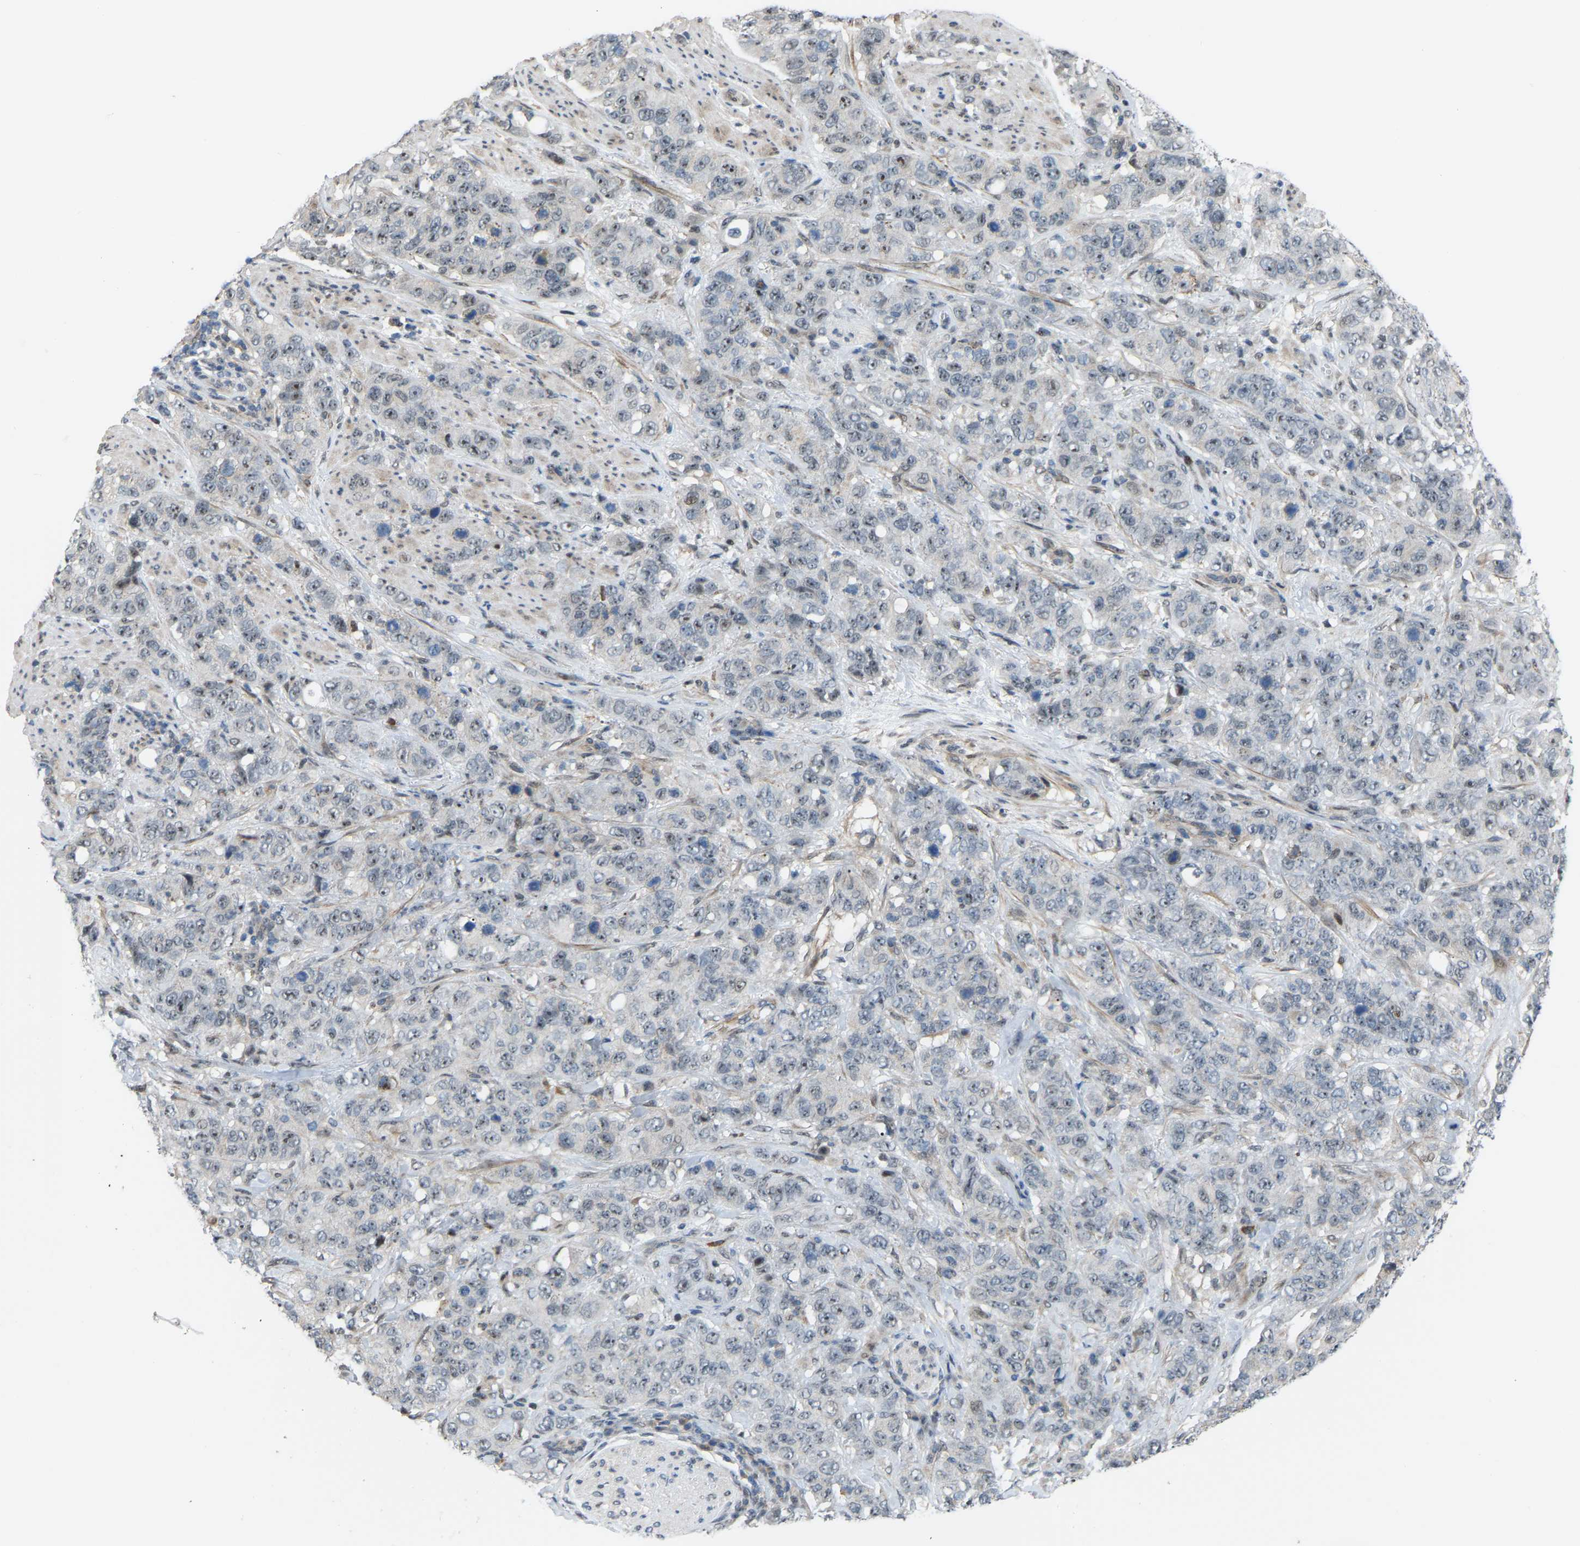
{"staining": {"intensity": "weak", "quantity": "25%-75%", "location": "nuclear"}, "tissue": "stomach cancer", "cell_type": "Tumor cells", "image_type": "cancer", "snomed": [{"axis": "morphology", "description": "Adenocarcinoma, NOS"}, {"axis": "topography", "description": "Stomach"}], "caption": "Adenocarcinoma (stomach) stained with a brown dye demonstrates weak nuclear positive positivity in about 25%-75% of tumor cells.", "gene": "CROT", "patient": {"sex": "male", "age": 48}}